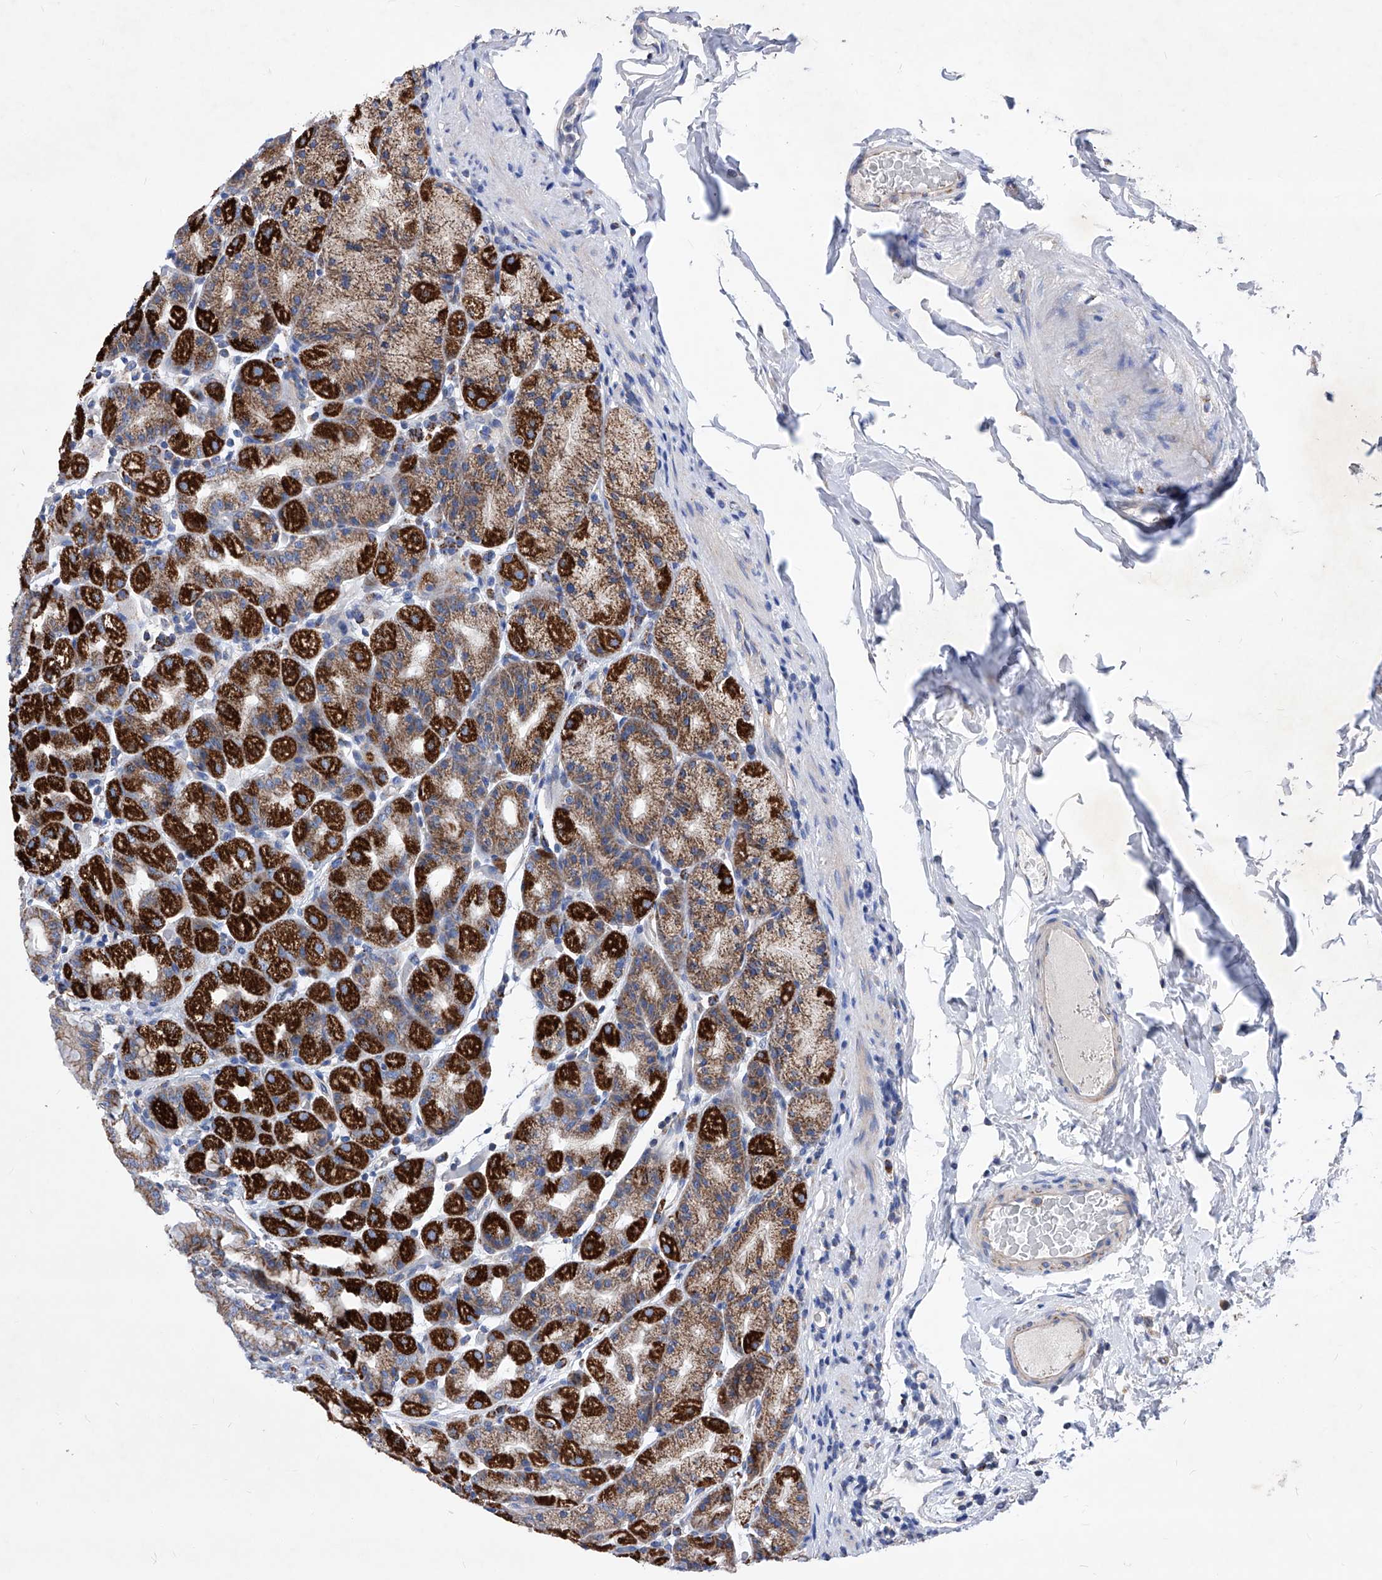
{"staining": {"intensity": "strong", "quantity": ">75%", "location": "cytoplasmic/membranous"}, "tissue": "stomach", "cell_type": "Glandular cells", "image_type": "normal", "snomed": [{"axis": "morphology", "description": "Normal tissue, NOS"}, {"axis": "topography", "description": "Stomach, upper"}], "caption": "Protein expression analysis of unremarkable human stomach reveals strong cytoplasmic/membranous expression in about >75% of glandular cells. (IHC, brightfield microscopy, high magnification).", "gene": "HRNR", "patient": {"sex": "male", "age": 68}}